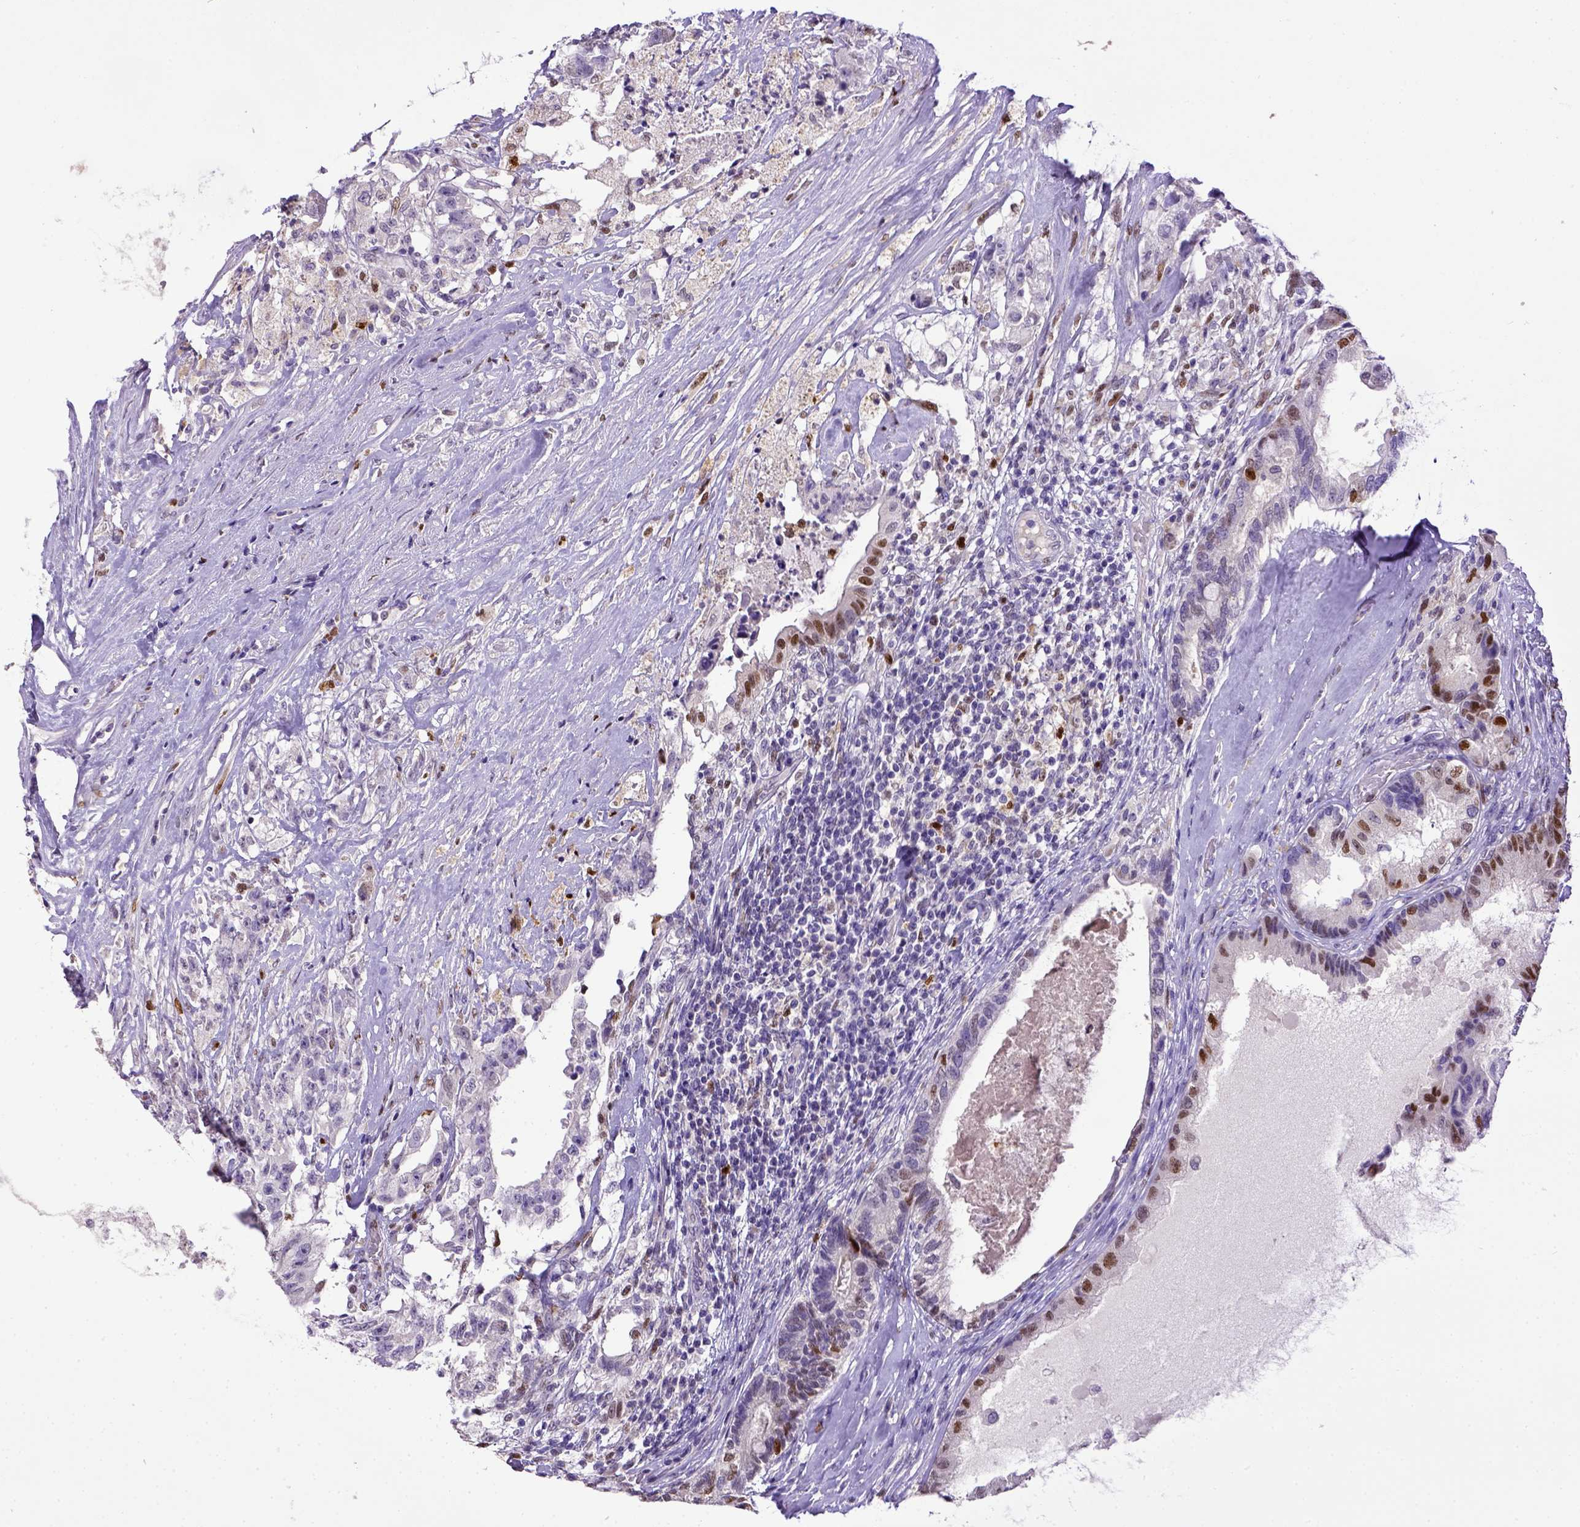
{"staining": {"intensity": "moderate", "quantity": "25%-75%", "location": "nuclear"}, "tissue": "testis cancer", "cell_type": "Tumor cells", "image_type": "cancer", "snomed": [{"axis": "morphology", "description": "Seminoma, NOS"}, {"axis": "morphology", "description": "Carcinoma, Embryonal, NOS"}, {"axis": "topography", "description": "Testis"}], "caption": "Immunohistochemistry (IHC) of human testis seminoma displays medium levels of moderate nuclear positivity in about 25%-75% of tumor cells.", "gene": "CDKN1A", "patient": {"sex": "male", "age": 41}}